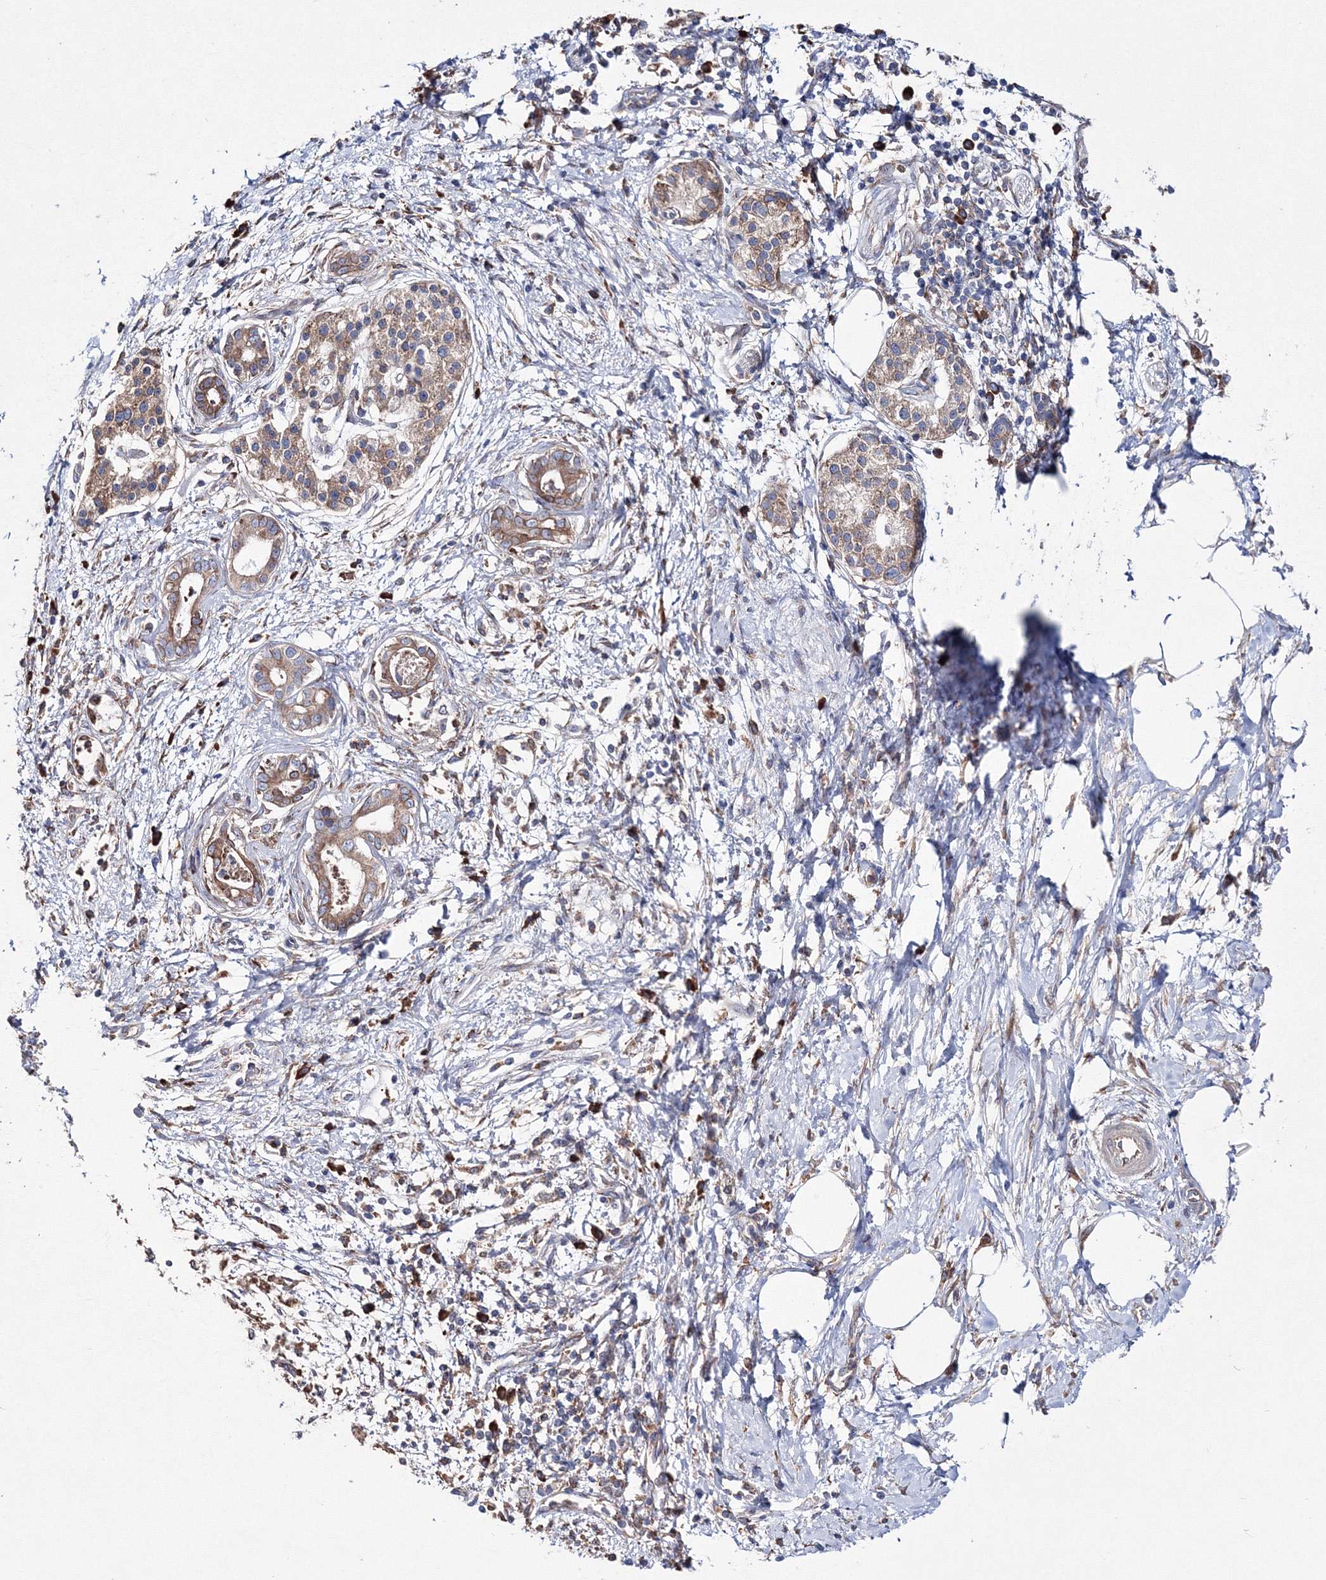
{"staining": {"intensity": "moderate", "quantity": ">75%", "location": "cytoplasmic/membranous"}, "tissue": "pancreatic cancer", "cell_type": "Tumor cells", "image_type": "cancer", "snomed": [{"axis": "morphology", "description": "Adenocarcinoma, NOS"}, {"axis": "topography", "description": "Pancreas"}], "caption": "An IHC histopathology image of neoplastic tissue is shown. Protein staining in brown labels moderate cytoplasmic/membranous positivity in adenocarcinoma (pancreatic) within tumor cells.", "gene": "VPS8", "patient": {"sex": "male", "age": 58}}